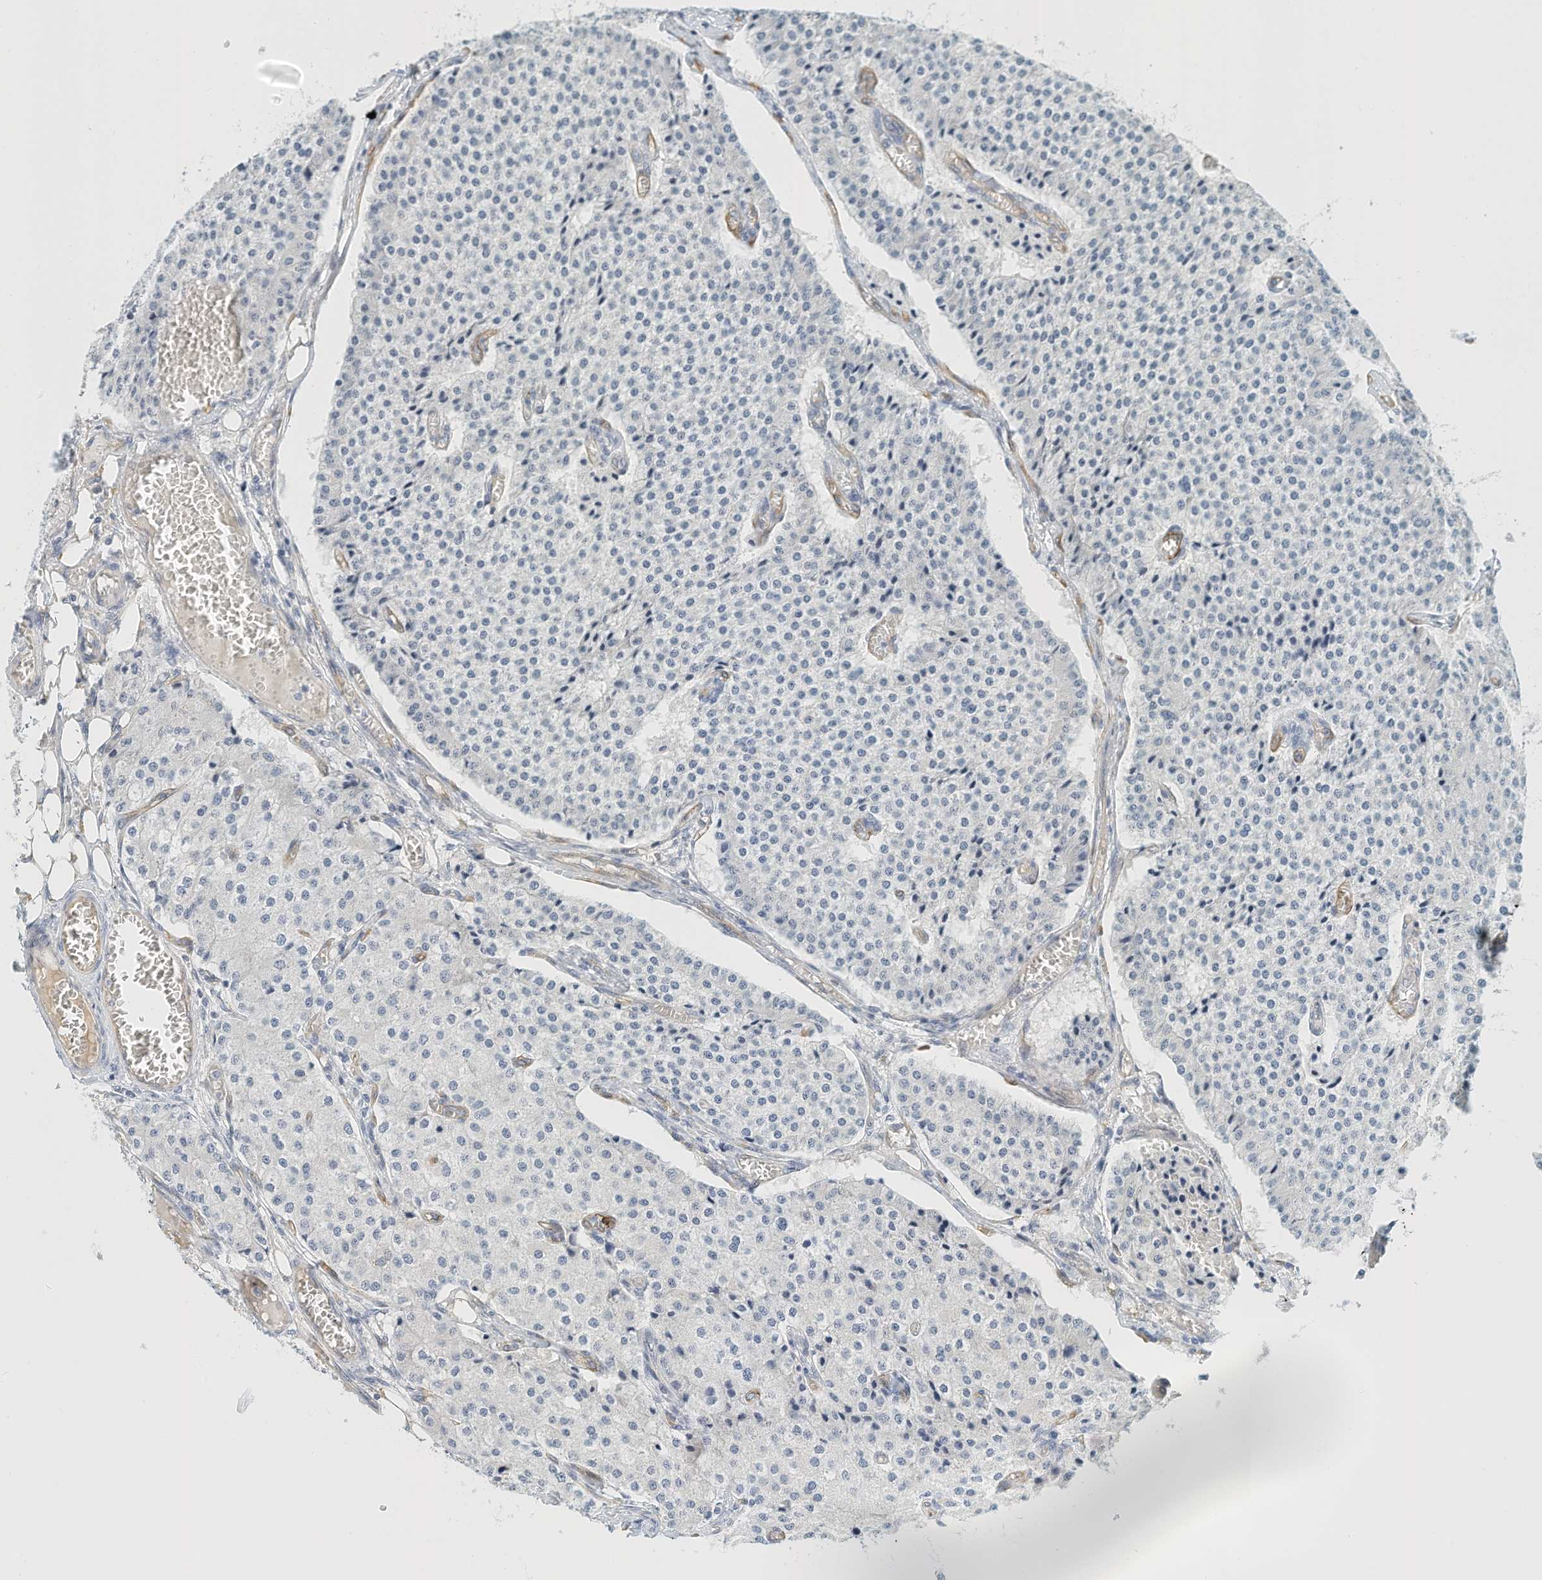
{"staining": {"intensity": "negative", "quantity": "none", "location": "none"}, "tissue": "carcinoid", "cell_type": "Tumor cells", "image_type": "cancer", "snomed": [{"axis": "morphology", "description": "Carcinoid, malignant, NOS"}, {"axis": "topography", "description": "Colon"}], "caption": "Photomicrograph shows no protein staining in tumor cells of malignant carcinoid tissue.", "gene": "ARHGAP28", "patient": {"sex": "female", "age": 52}}